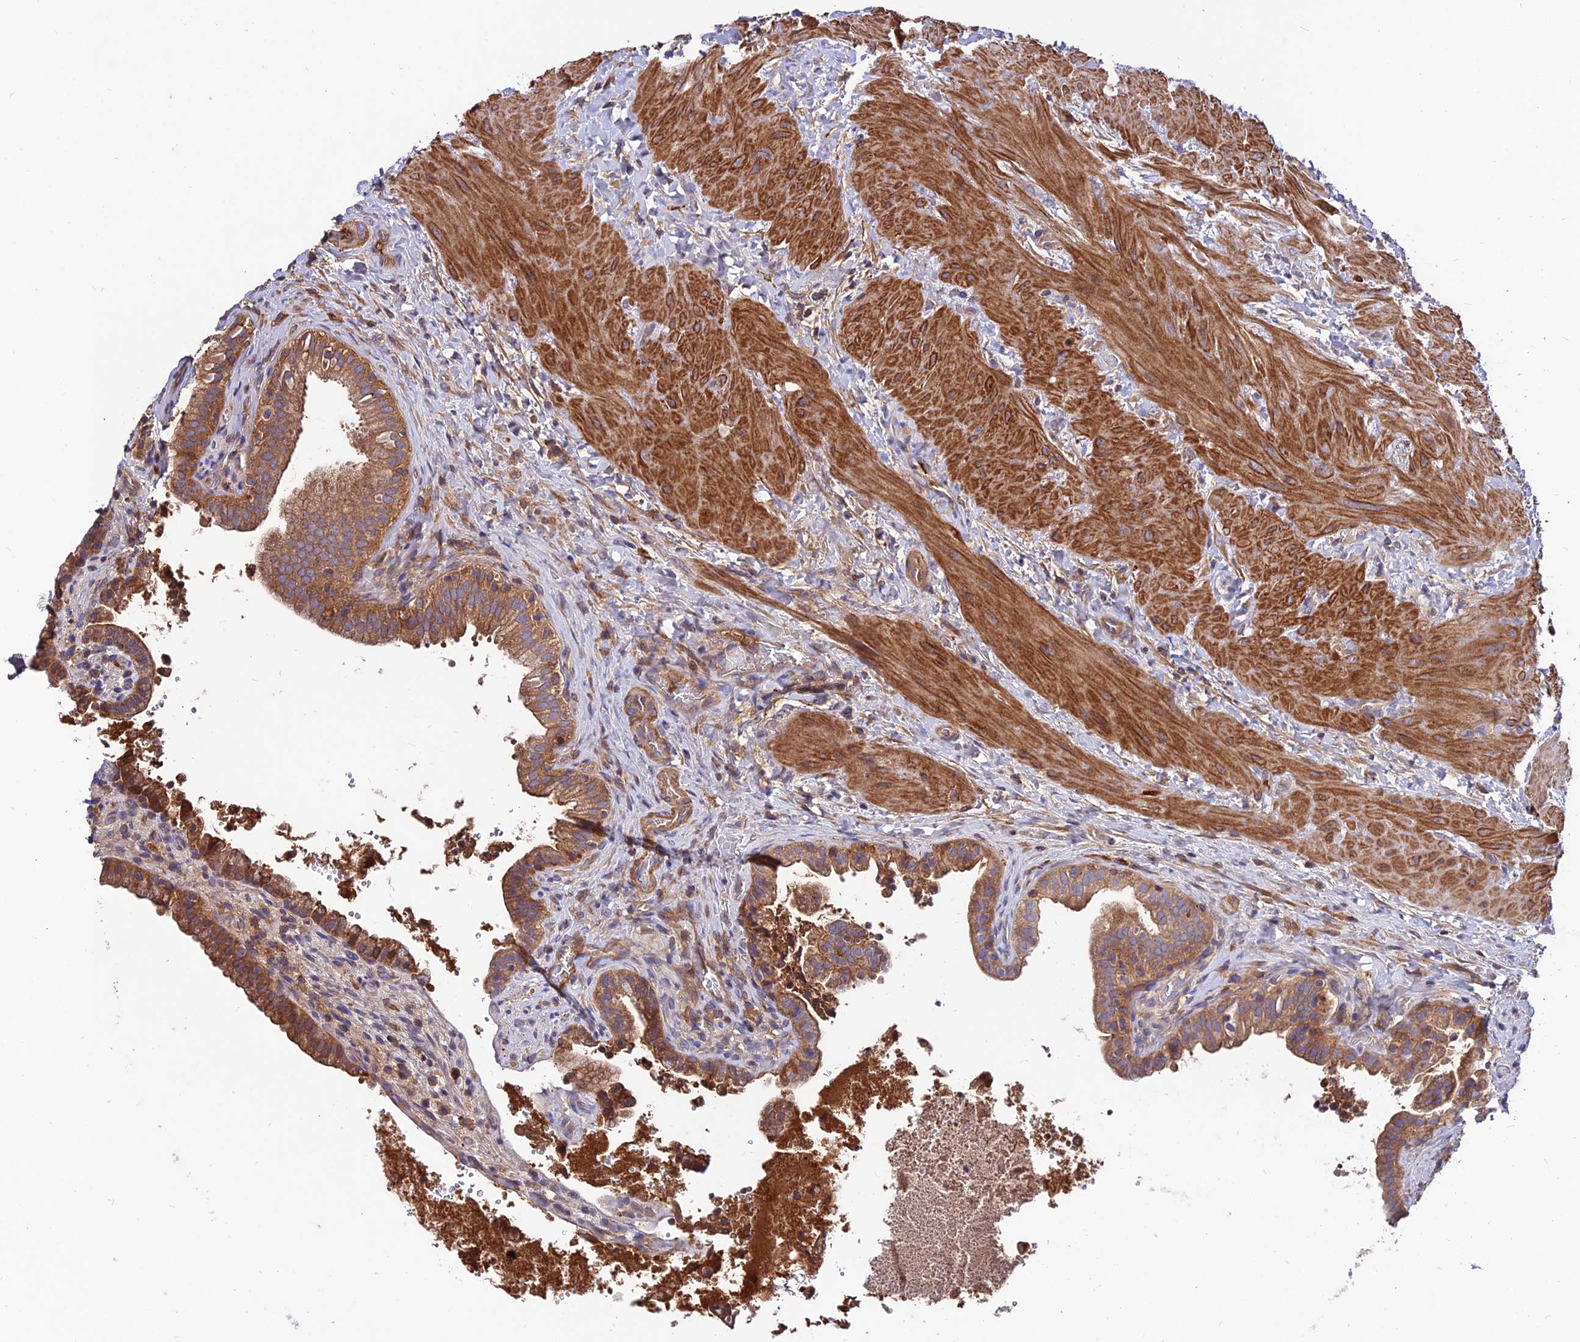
{"staining": {"intensity": "moderate", "quantity": ">75%", "location": "cytoplasmic/membranous"}, "tissue": "gallbladder", "cell_type": "Glandular cells", "image_type": "normal", "snomed": [{"axis": "morphology", "description": "Normal tissue, NOS"}, {"axis": "topography", "description": "Gallbladder"}], "caption": "Approximately >75% of glandular cells in normal human gallbladder exhibit moderate cytoplasmic/membranous protein expression as visualized by brown immunohistochemical staining.", "gene": "PYM1", "patient": {"sex": "male", "age": 24}}